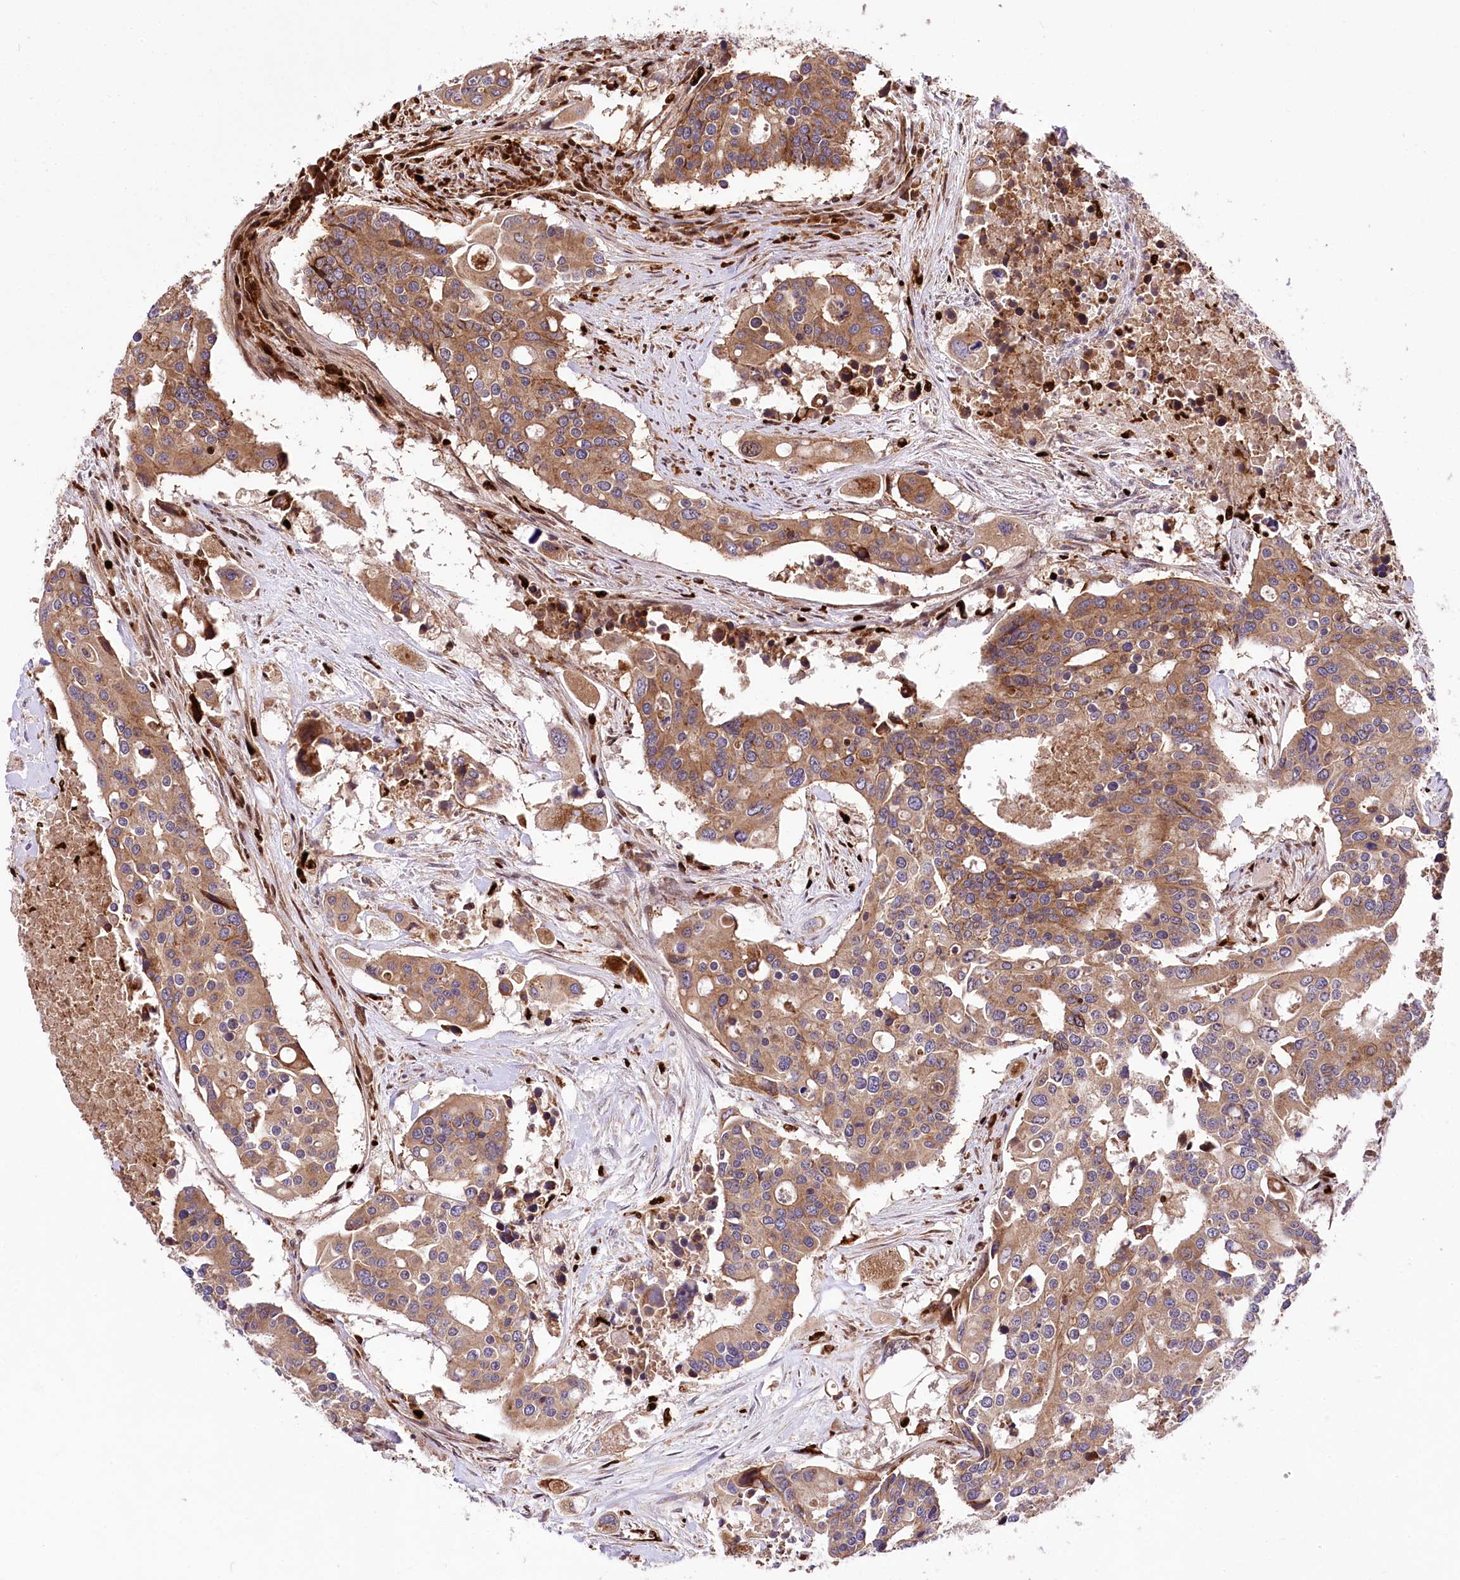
{"staining": {"intensity": "moderate", "quantity": ">75%", "location": "cytoplasmic/membranous"}, "tissue": "colorectal cancer", "cell_type": "Tumor cells", "image_type": "cancer", "snomed": [{"axis": "morphology", "description": "Adenocarcinoma, NOS"}, {"axis": "topography", "description": "Colon"}], "caption": "Protein positivity by IHC shows moderate cytoplasmic/membranous expression in about >75% of tumor cells in adenocarcinoma (colorectal). (IHC, brightfield microscopy, high magnification).", "gene": "FIGN", "patient": {"sex": "male", "age": 77}}